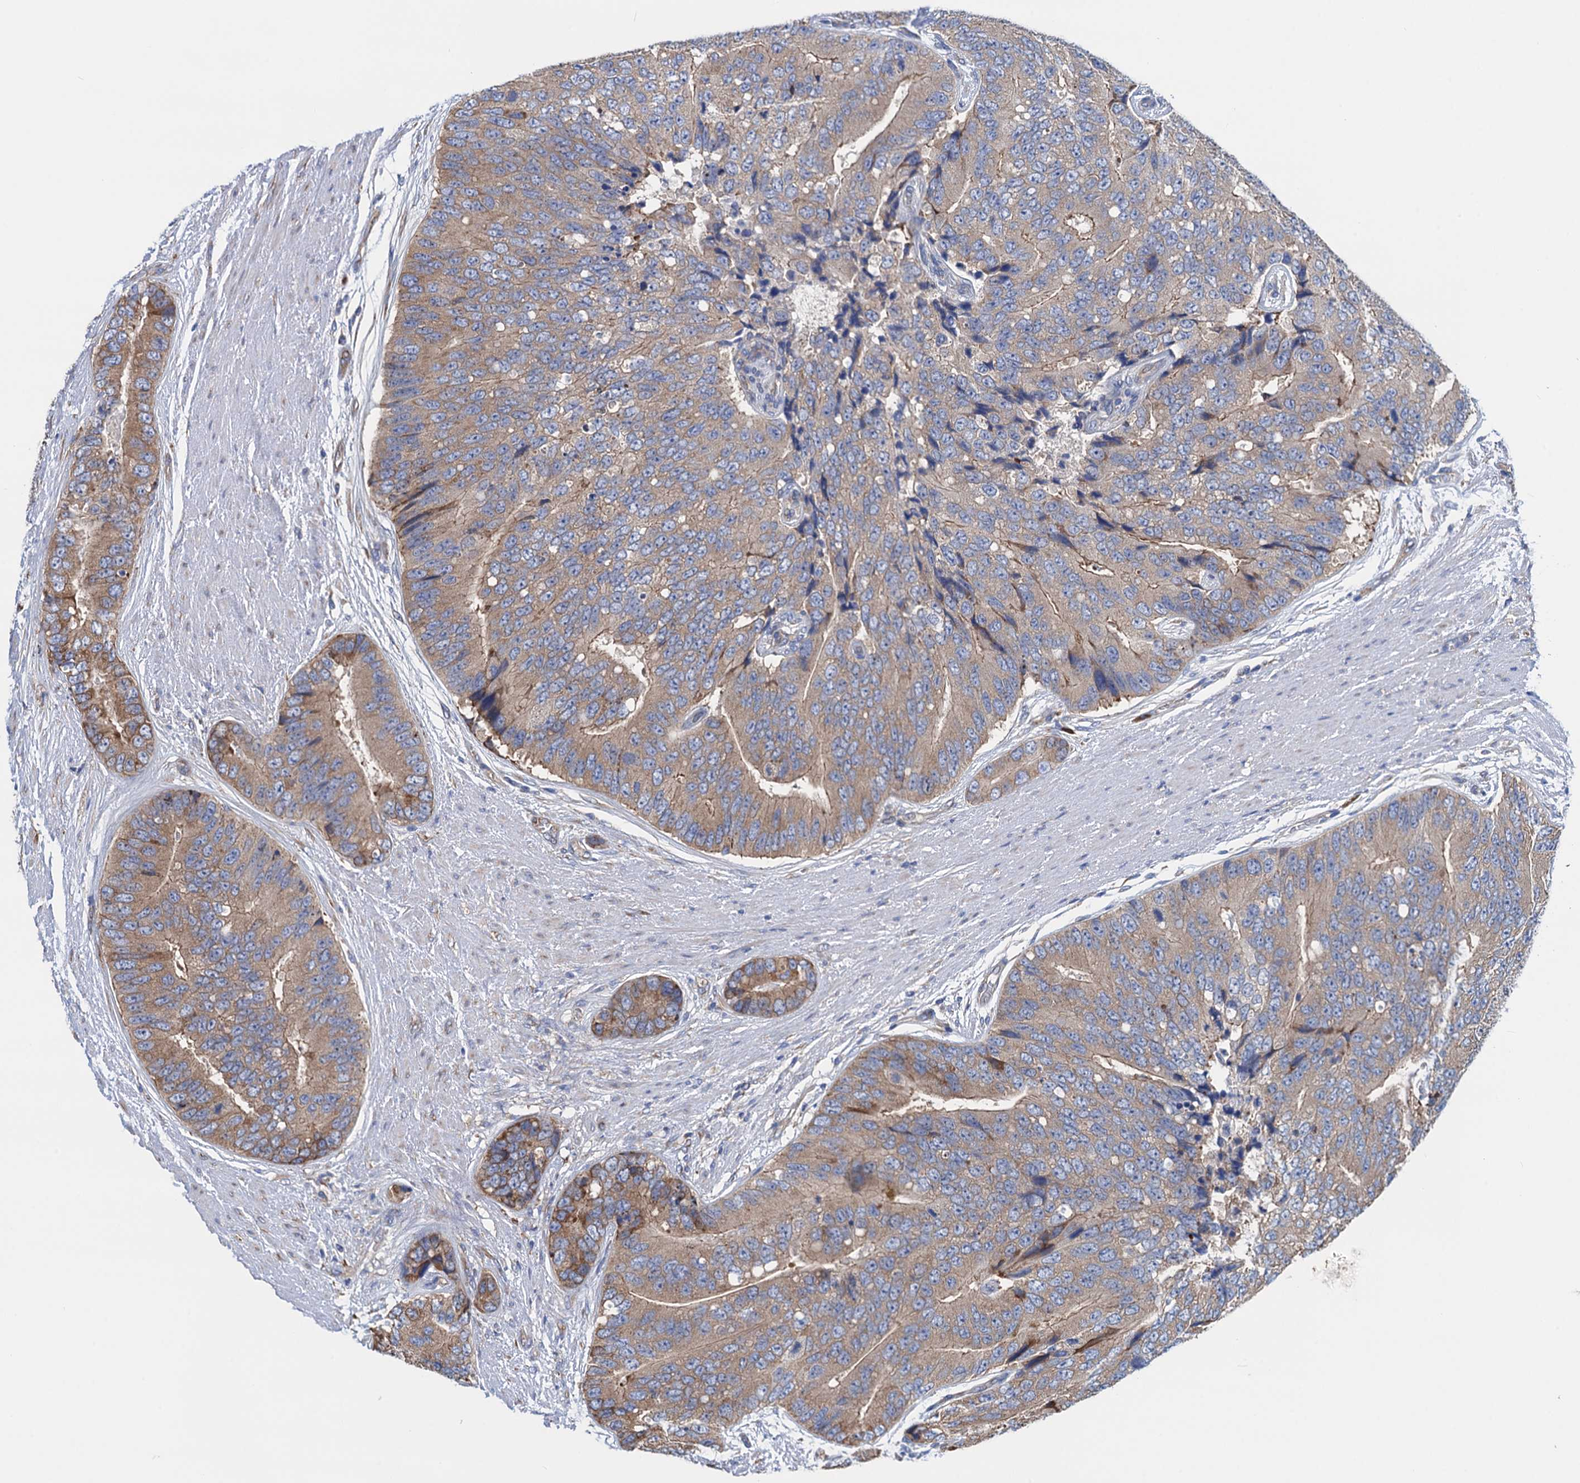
{"staining": {"intensity": "moderate", "quantity": ">75%", "location": "cytoplasmic/membranous"}, "tissue": "prostate cancer", "cell_type": "Tumor cells", "image_type": "cancer", "snomed": [{"axis": "morphology", "description": "Adenocarcinoma, High grade"}, {"axis": "topography", "description": "Prostate"}], "caption": "Prostate cancer (high-grade adenocarcinoma) stained with DAB (3,3'-diaminobenzidine) immunohistochemistry (IHC) shows medium levels of moderate cytoplasmic/membranous expression in approximately >75% of tumor cells.", "gene": "SLC12A7", "patient": {"sex": "male", "age": 70}}